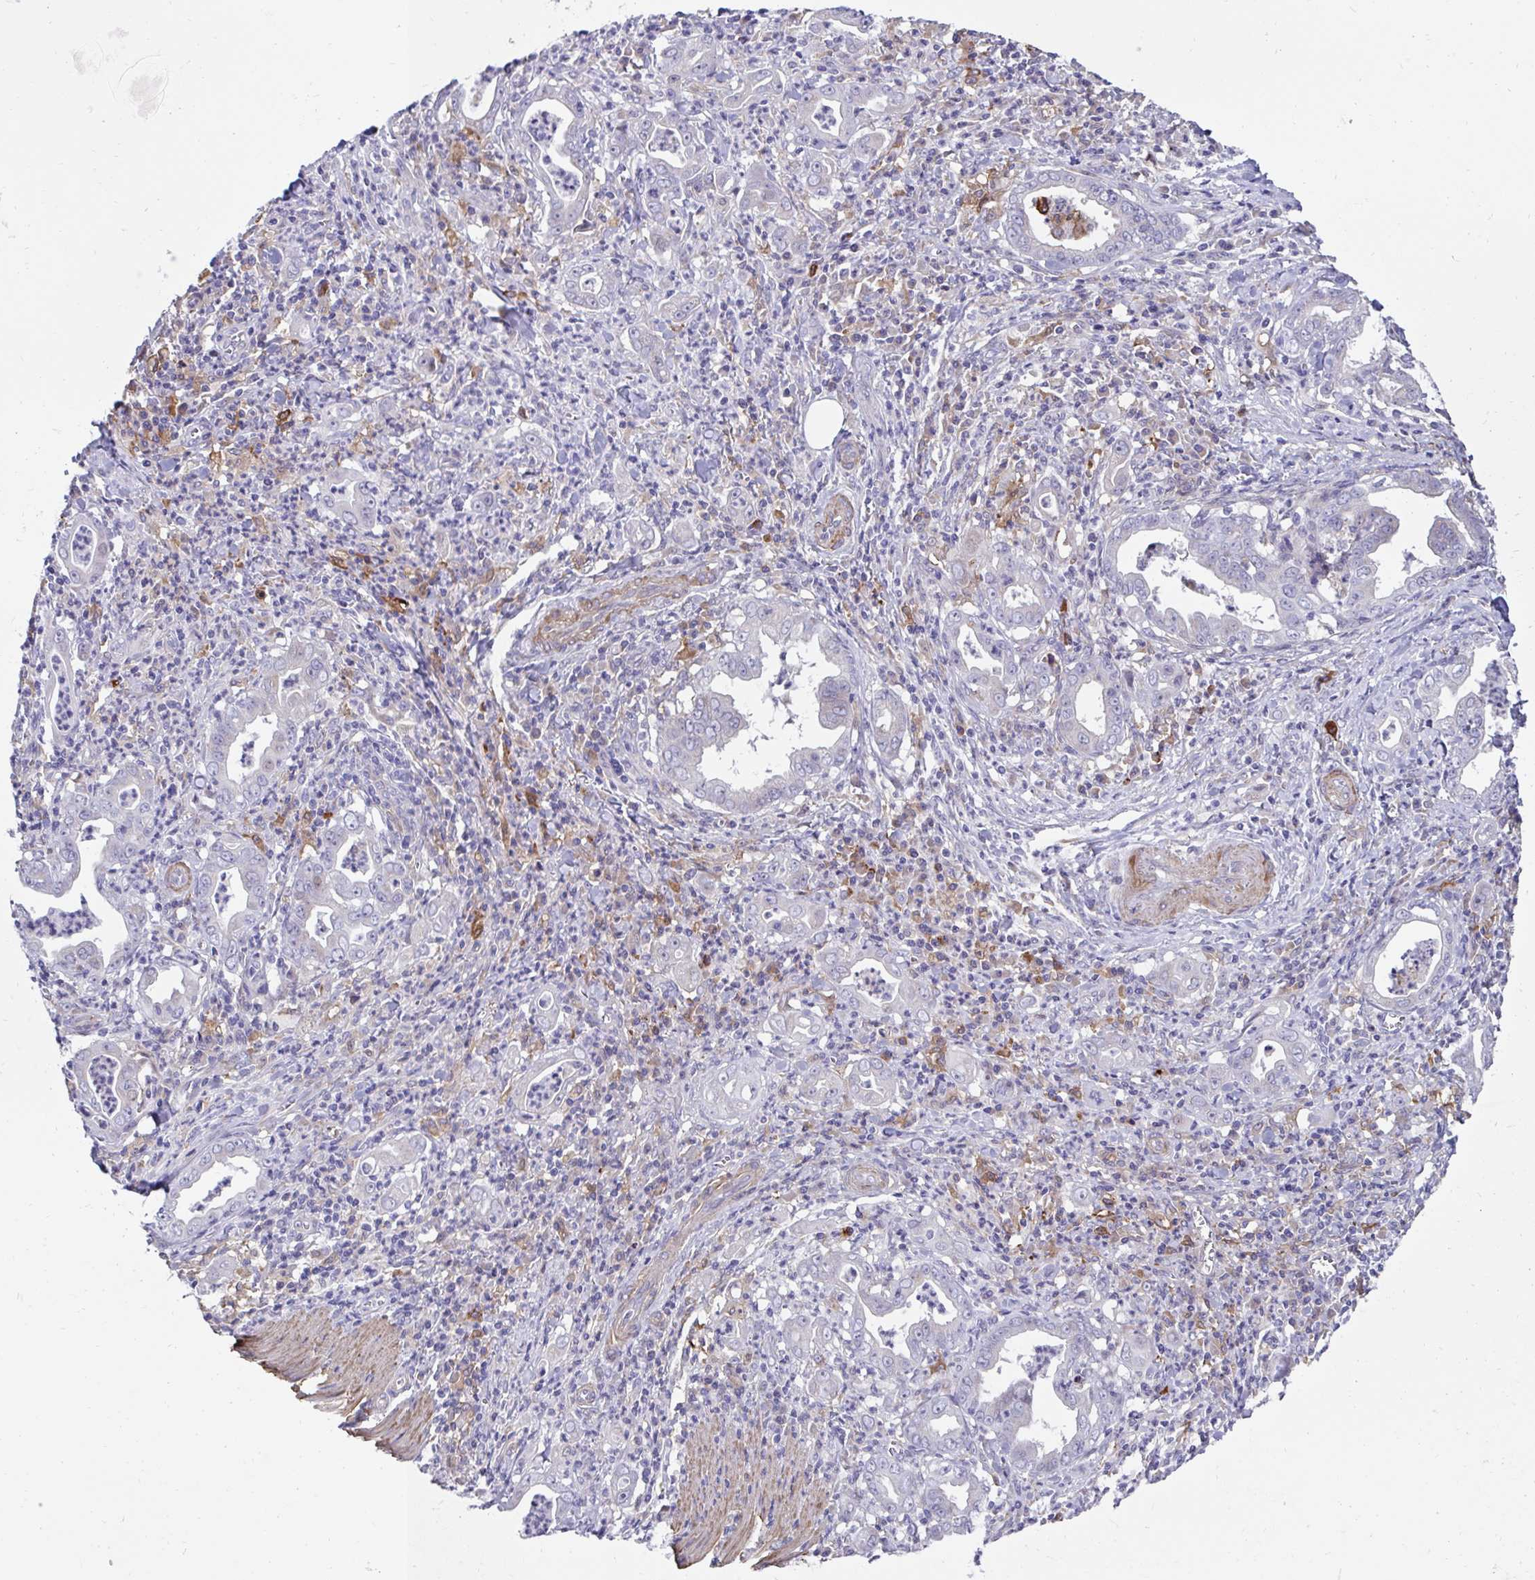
{"staining": {"intensity": "negative", "quantity": "none", "location": "none"}, "tissue": "stomach cancer", "cell_type": "Tumor cells", "image_type": "cancer", "snomed": [{"axis": "morphology", "description": "Adenocarcinoma, NOS"}, {"axis": "topography", "description": "Stomach, upper"}], "caption": "Image shows no protein expression in tumor cells of stomach cancer (adenocarcinoma) tissue.", "gene": "FBXL13", "patient": {"sex": "female", "age": 79}}